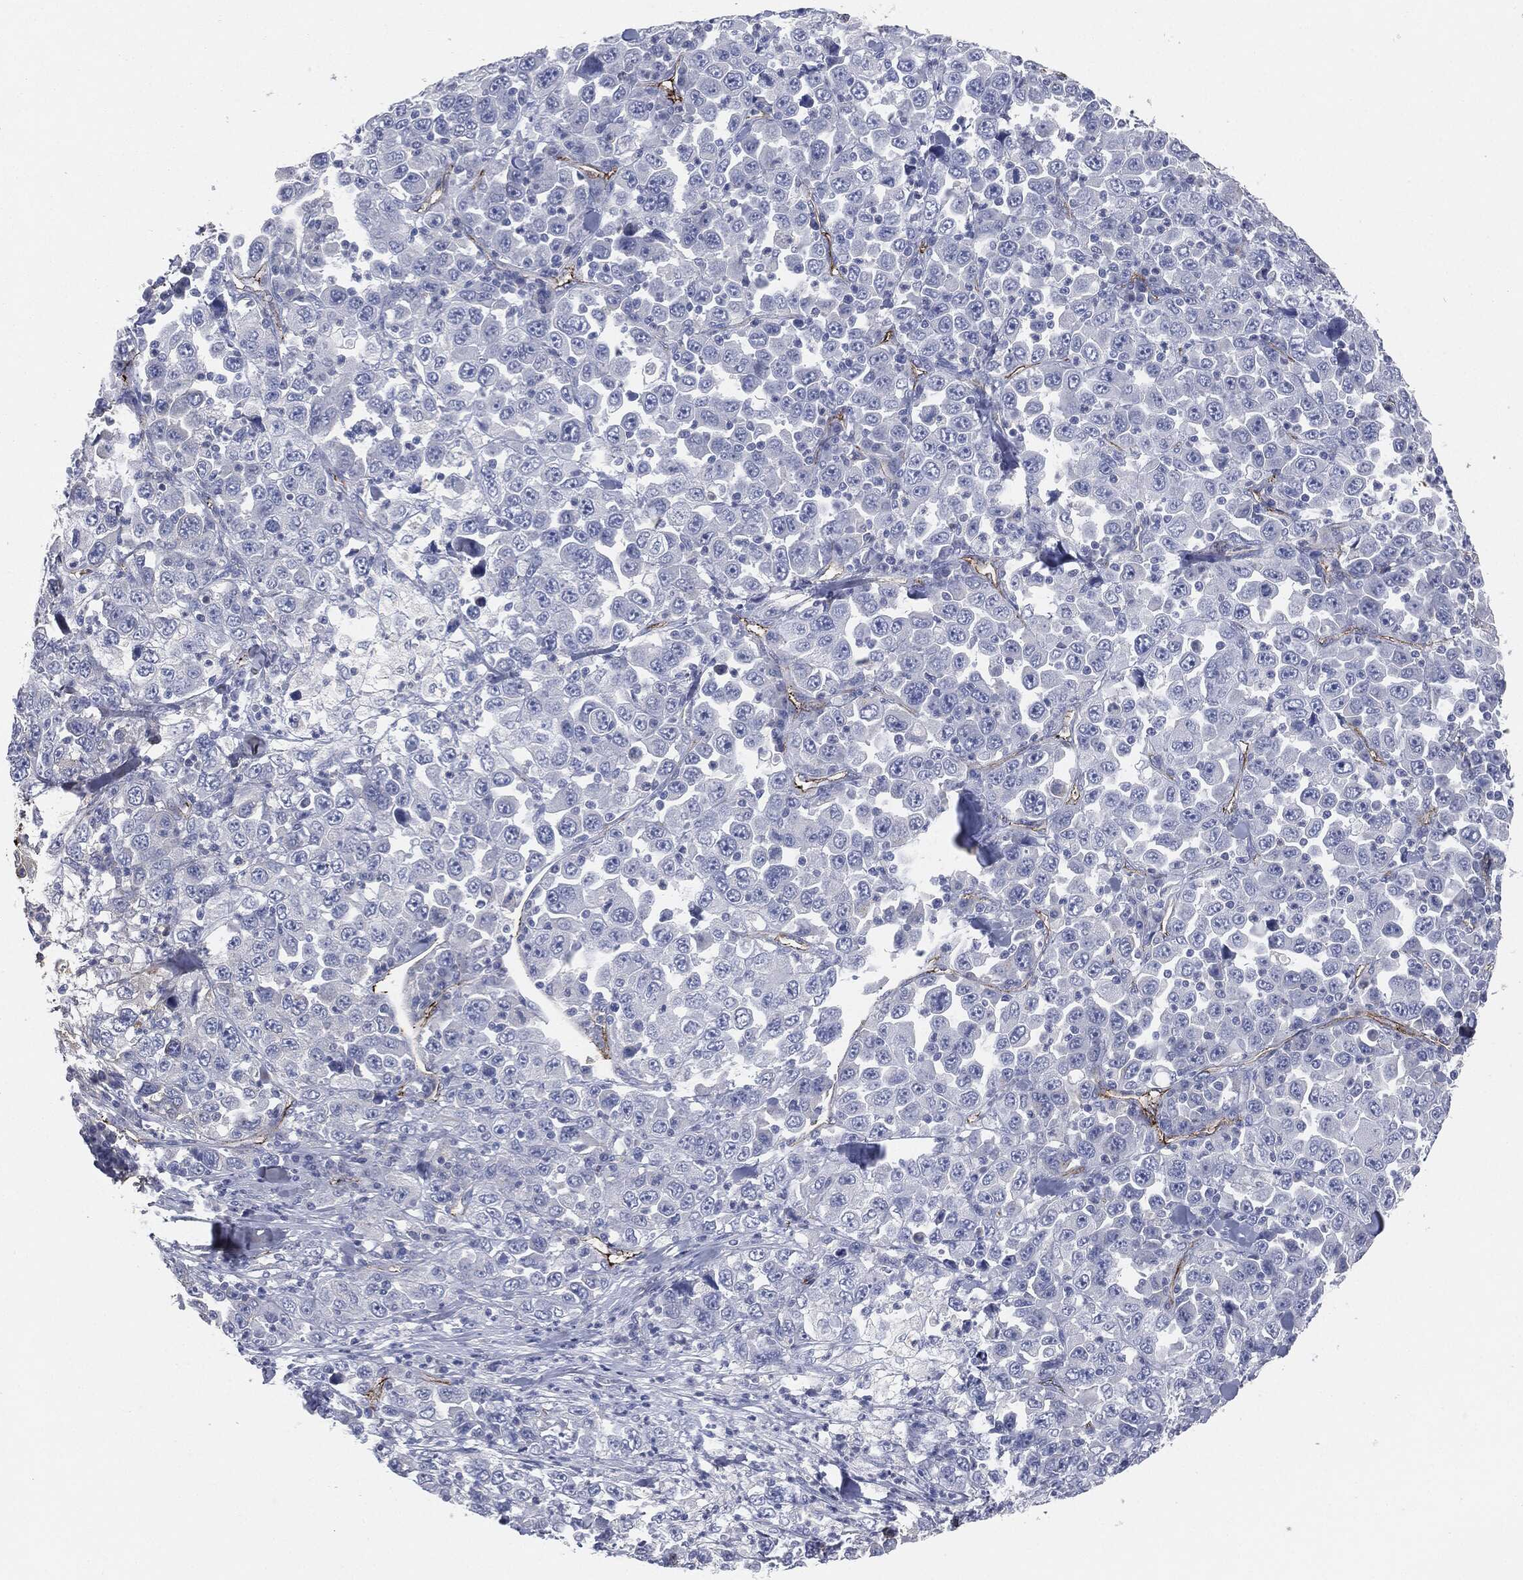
{"staining": {"intensity": "negative", "quantity": "none", "location": "none"}, "tissue": "stomach cancer", "cell_type": "Tumor cells", "image_type": "cancer", "snomed": [{"axis": "morphology", "description": "Normal tissue, NOS"}, {"axis": "morphology", "description": "Adenocarcinoma, NOS"}, {"axis": "topography", "description": "Stomach, upper"}, {"axis": "topography", "description": "Stomach"}], "caption": "DAB immunohistochemical staining of human stomach cancer (adenocarcinoma) displays no significant positivity in tumor cells.", "gene": "APOB", "patient": {"sex": "male", "age": 59}}